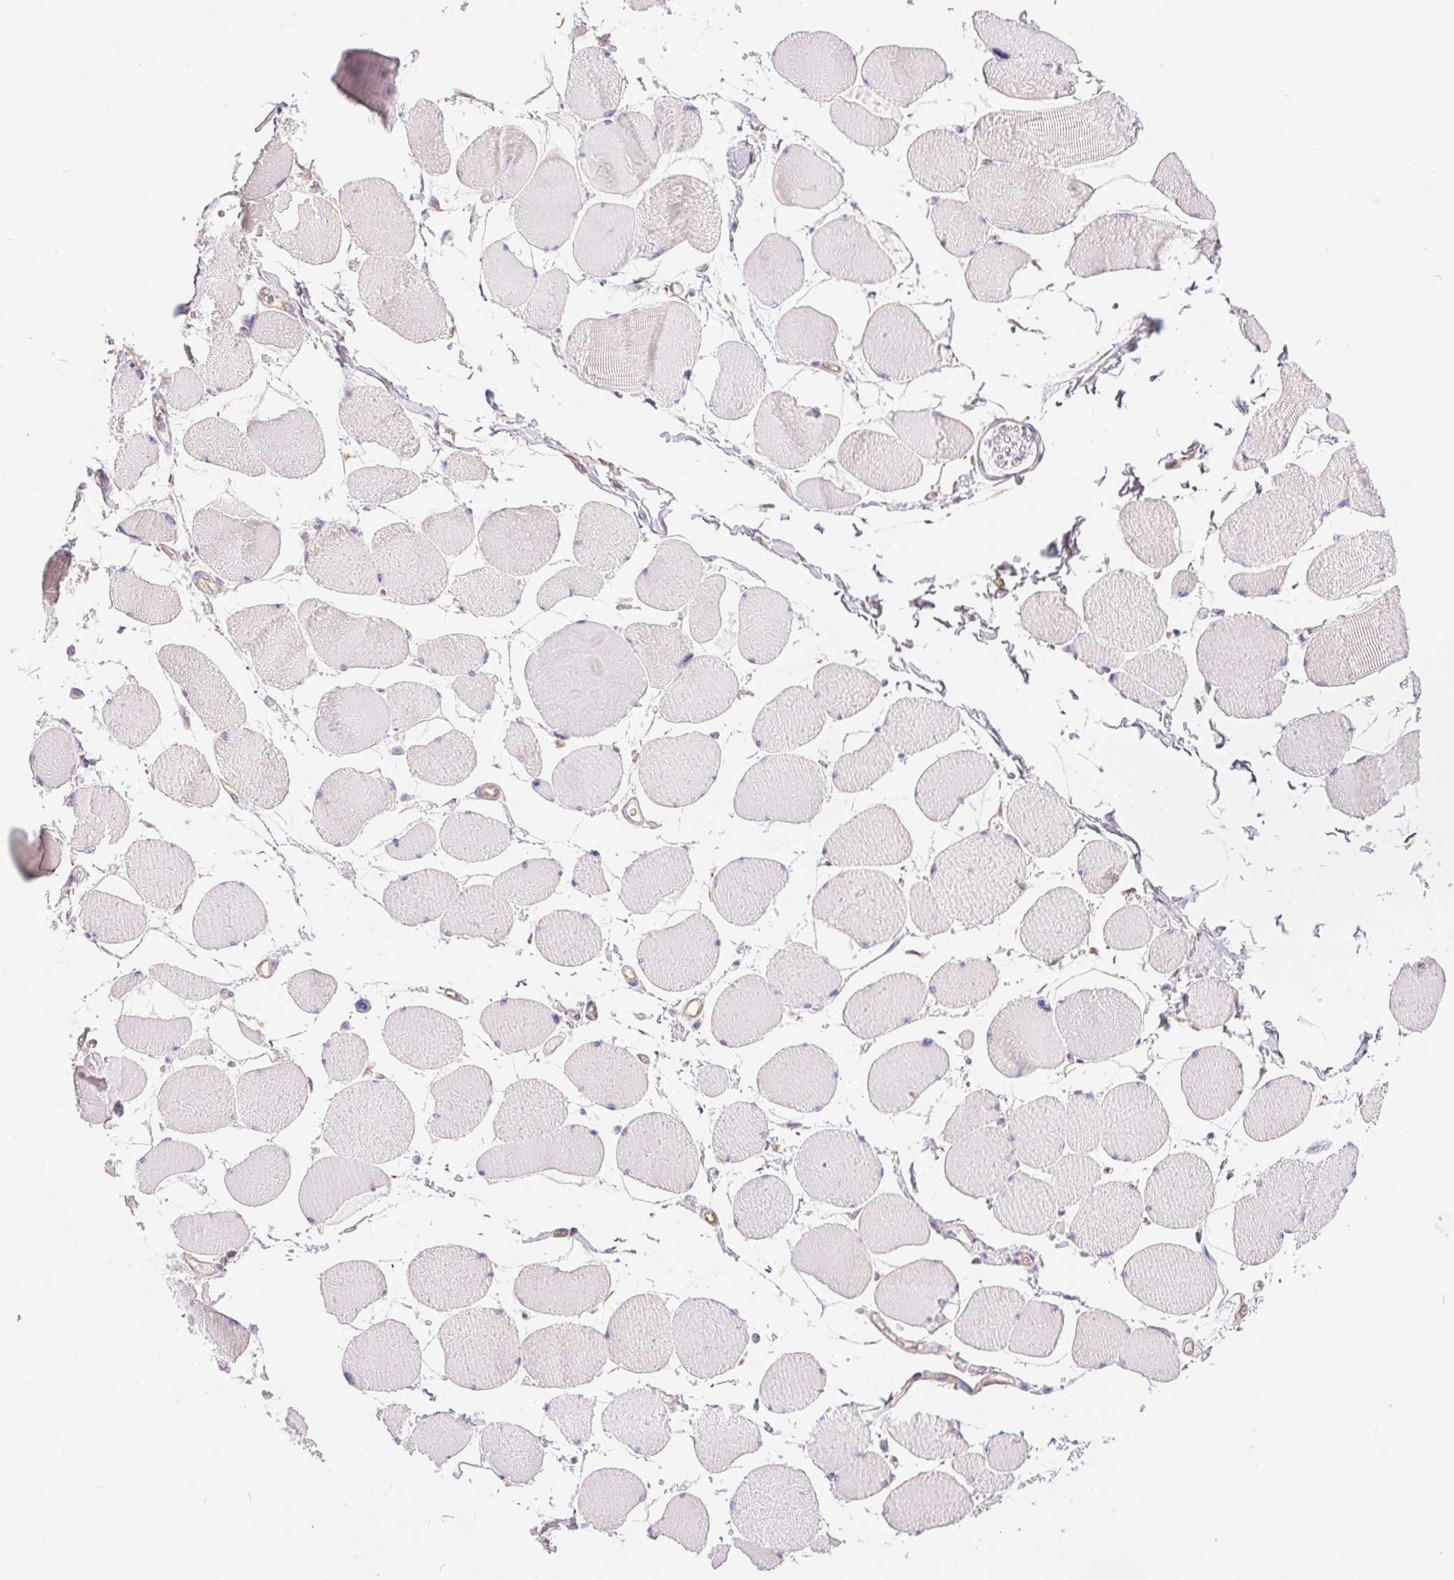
{"staining": {"intensity": "negative", "quantity": "none", "location": "none"}, "tissue": "skeletal muscle", "cell_type": "Myocytes", "image_type": "normal", "snomed": [{"axis": "morphology", "description": "Normal tissue, NOS"}, {"axis": "topography", "description": "Skeletal muscle"}], "caption": "Myocytes are negative for brown protein staining in unremarkable skeletal muscle. (DAB (3,3'-diaminobenzidine) IHC with hematoxylin counter stain).", "gene": "GFAP", "patient": {"sex": "female", "age": 75}}